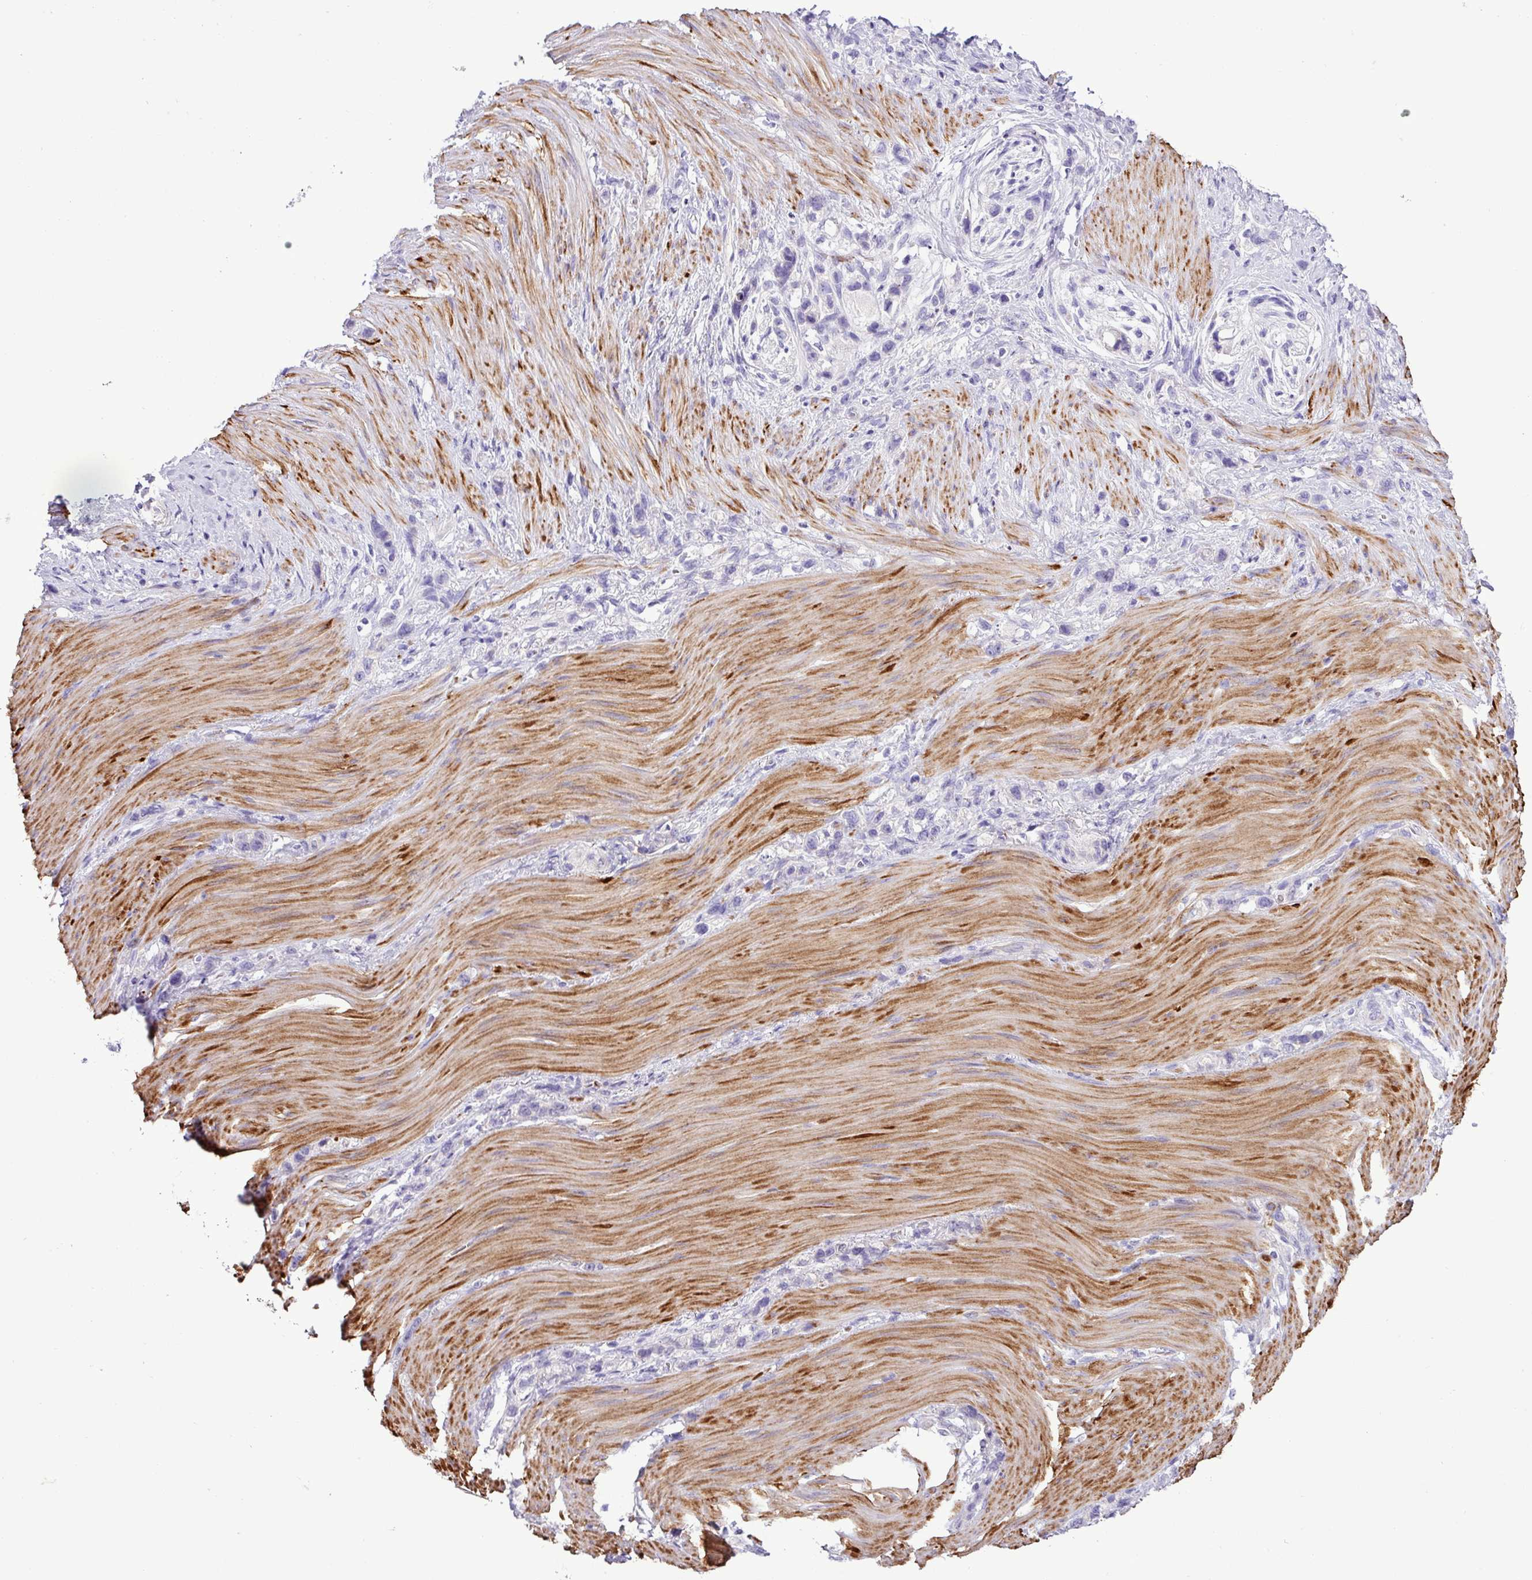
{"staining": {"intensity": "negative", "quantity": "none", "location": "none"}, "tissue": "stomach cancer", "cell_type": "Tumor cells", "image_type": "cancer", "snomed": [{"axis": "morphology", "description": "Adenocarcinoma, NOS"}, {"axis": "topography", "description": "Stomach"}], "caption": "IHC histopathology image of neoplastic tissue: stomach adenocarcinoma stained with DAB reveals no significant protein positivity in tumor cells.", "gene": "ZSCAN5A", "patient": {"sex": "female", "age": 65}}